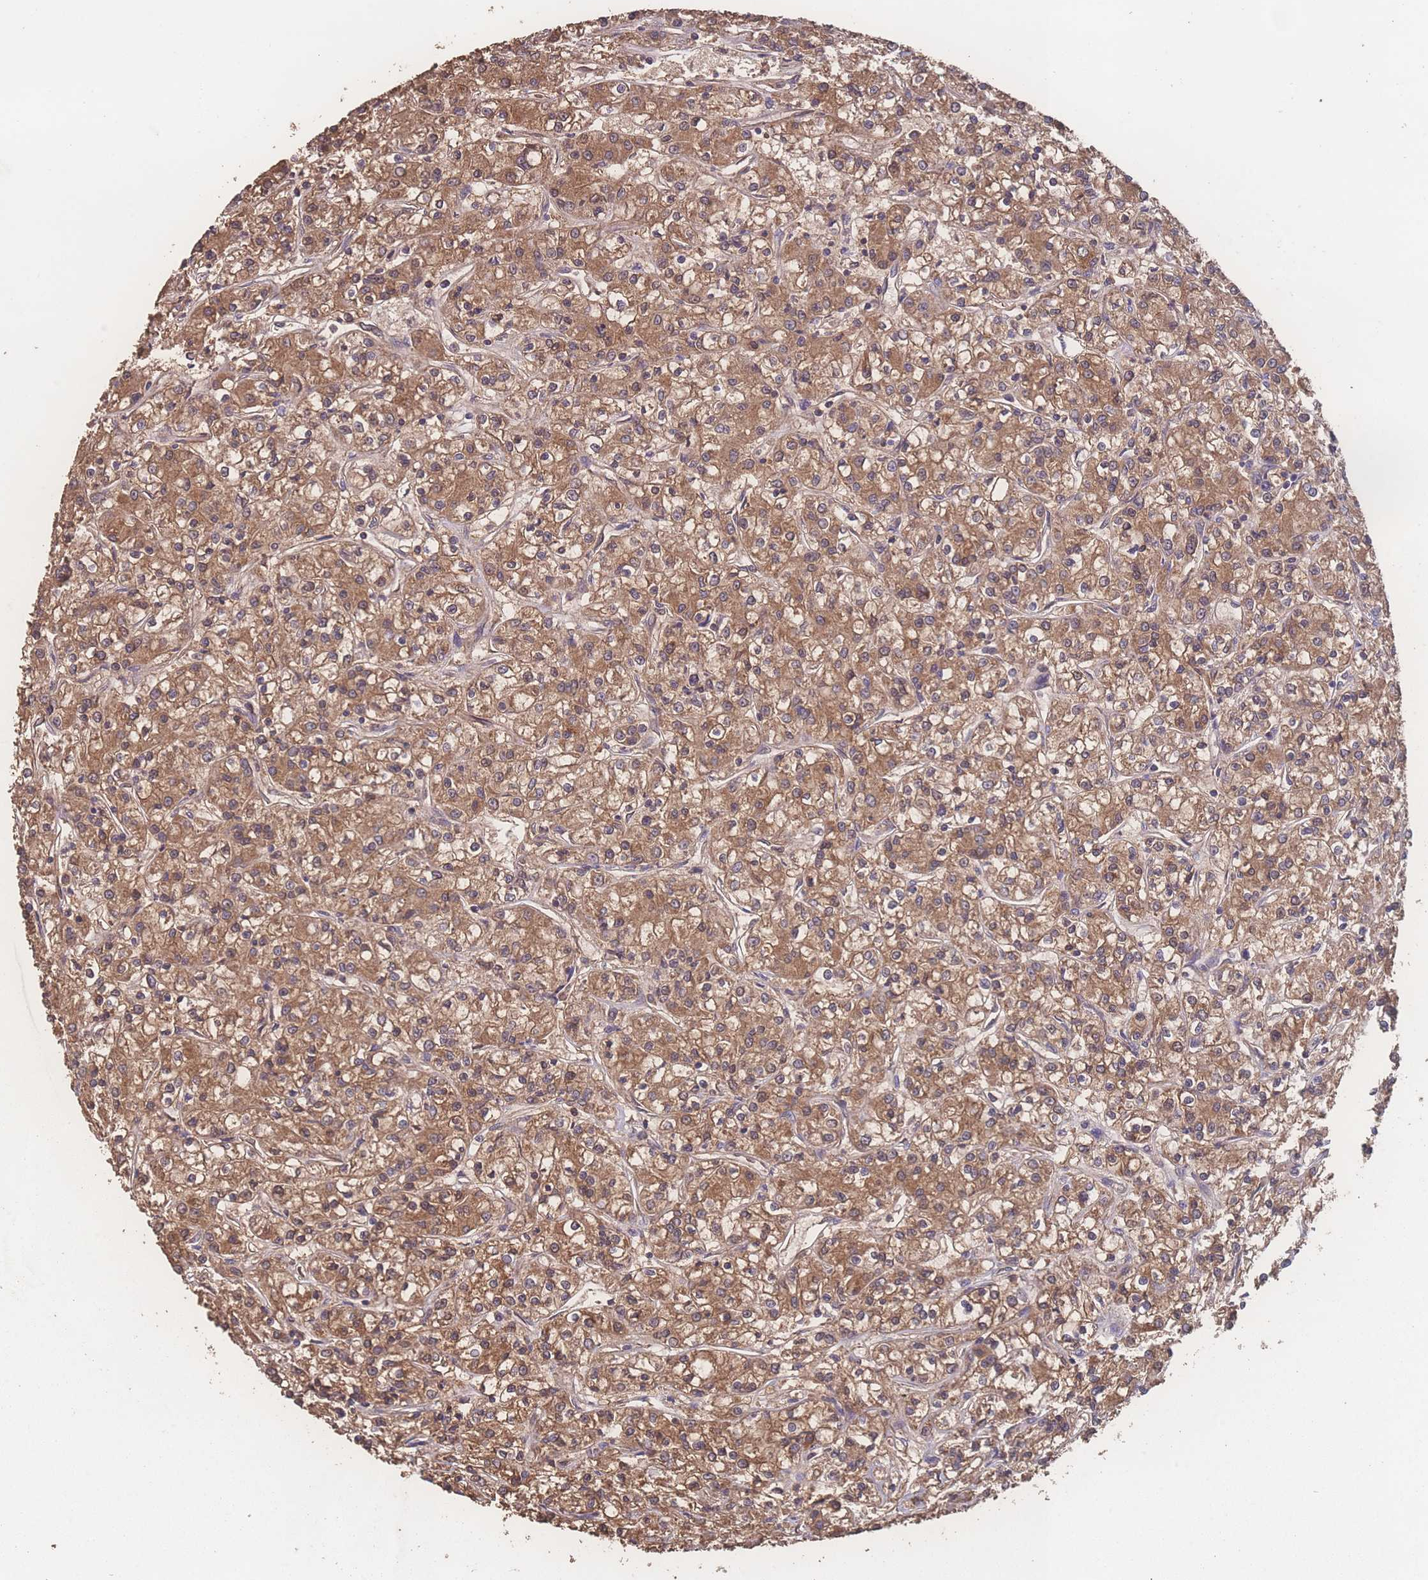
{"staining": {"intensity": "moderate", "quantity": ">75%", "location": "cytoplasmic/membranous"}, "tissue": "renal cancer", "cell_type": "Tumor cells", "image_type": "cancer", "snomed": [{"axis": "morphology", "description": "Adenocarcinoma, NOS"}, {"axis": "topography", "description": "Kidney"}], "caption": "This micrograph exhibits IHC staining of human adenocarcinoma (renal), with medium moderate cytoplasmic/membranous positivity in approximately >75% of tumor cells.", "gene": "ATXN10", "patient": {"sex": "female", "age": 59}}